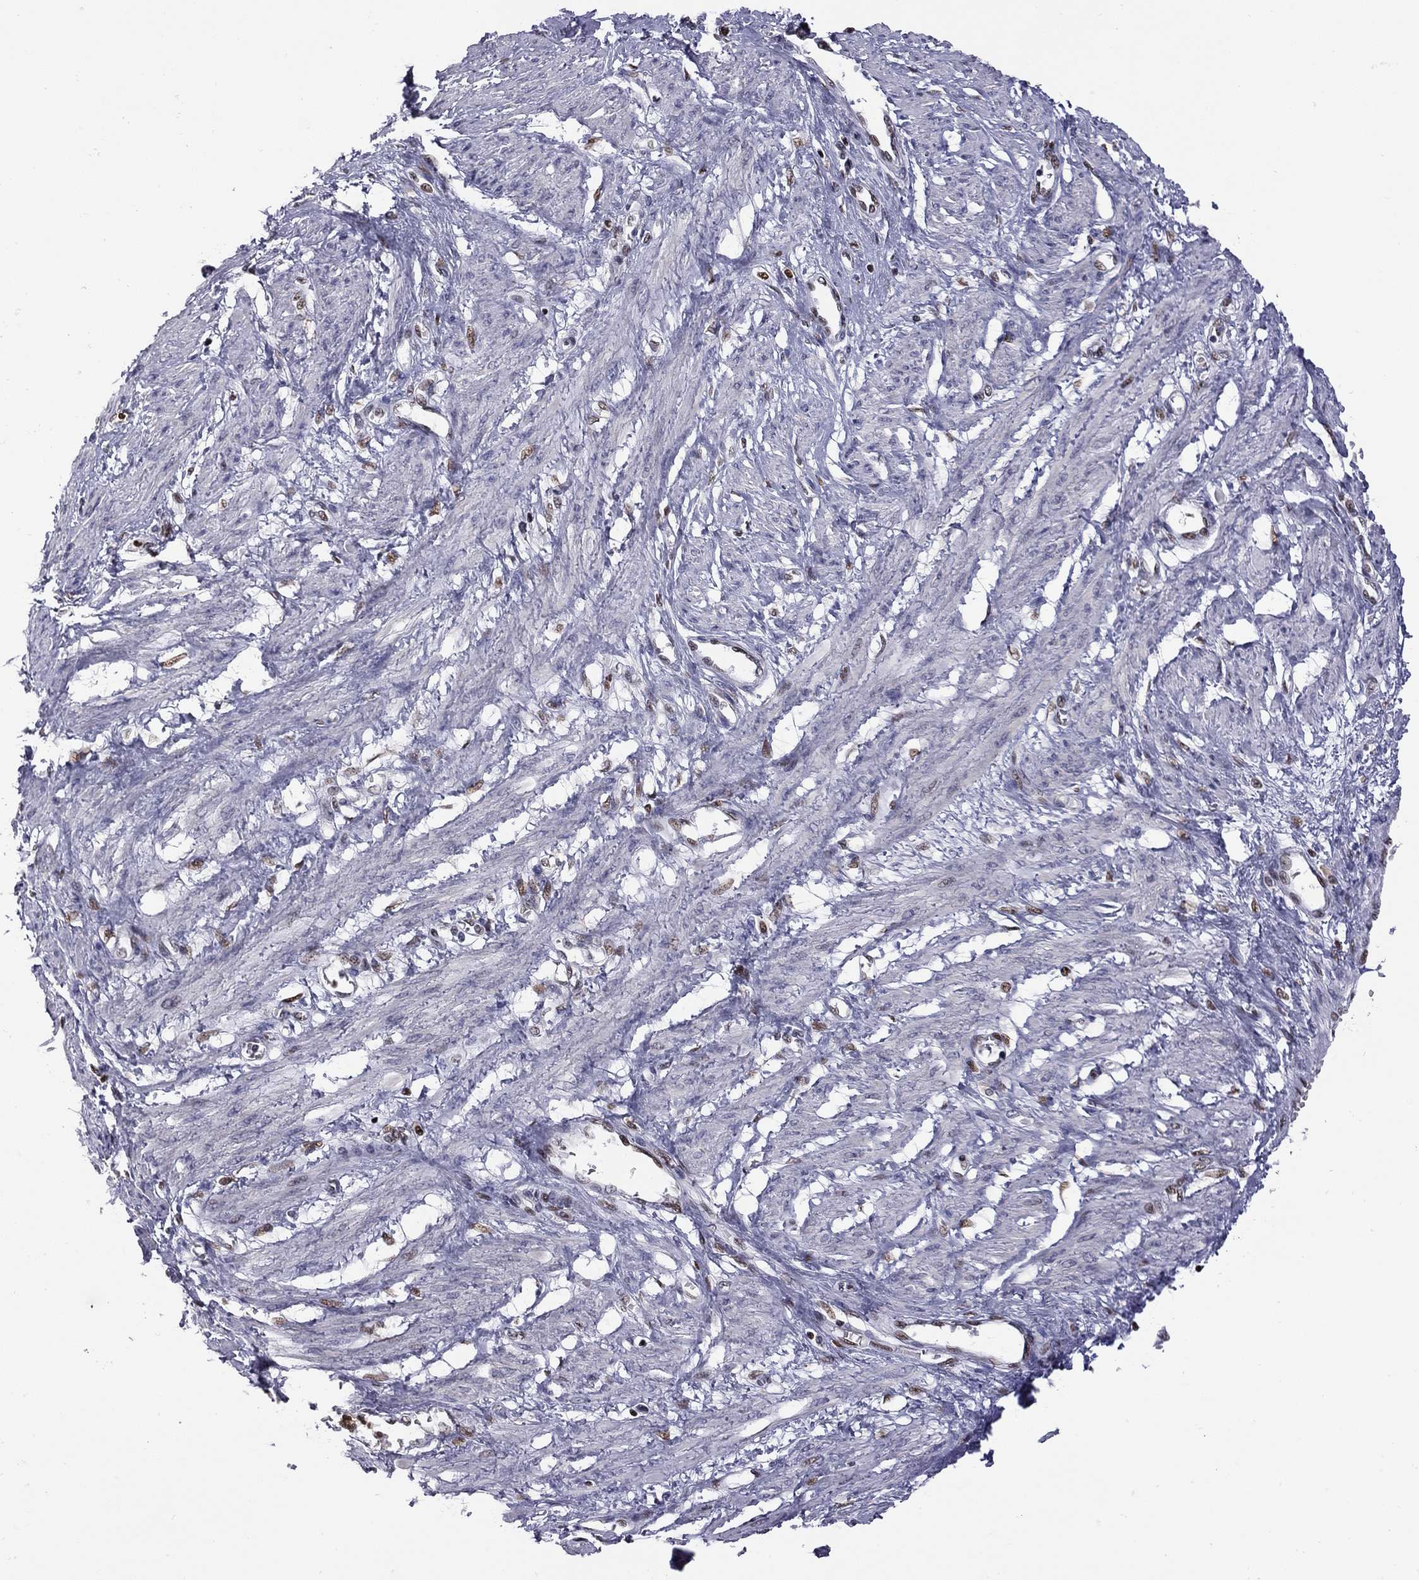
{"staining": {"intensity": "moderate", "quantity": "25%-75%", "location": "nuclear"}, "tissue": "smooth muscle", "cell_type": "Smooth muscle cells", "image_type": "normal", "snomed": [{"axis": "morphology", "description": "Normal tissue, NOS"}, {"axis": "topography", "description": "Smooth muscle"}, {"axis": "topography", "description": "Uterus"}], "caption": "Moderate nuclear staining for a protein is present in about 25%-75% of smooth muscle cells of benign smooth muscle using immunohistochemistry.", "gene": "PCGF3", "patient": {"sex": "female", "age": 39}}